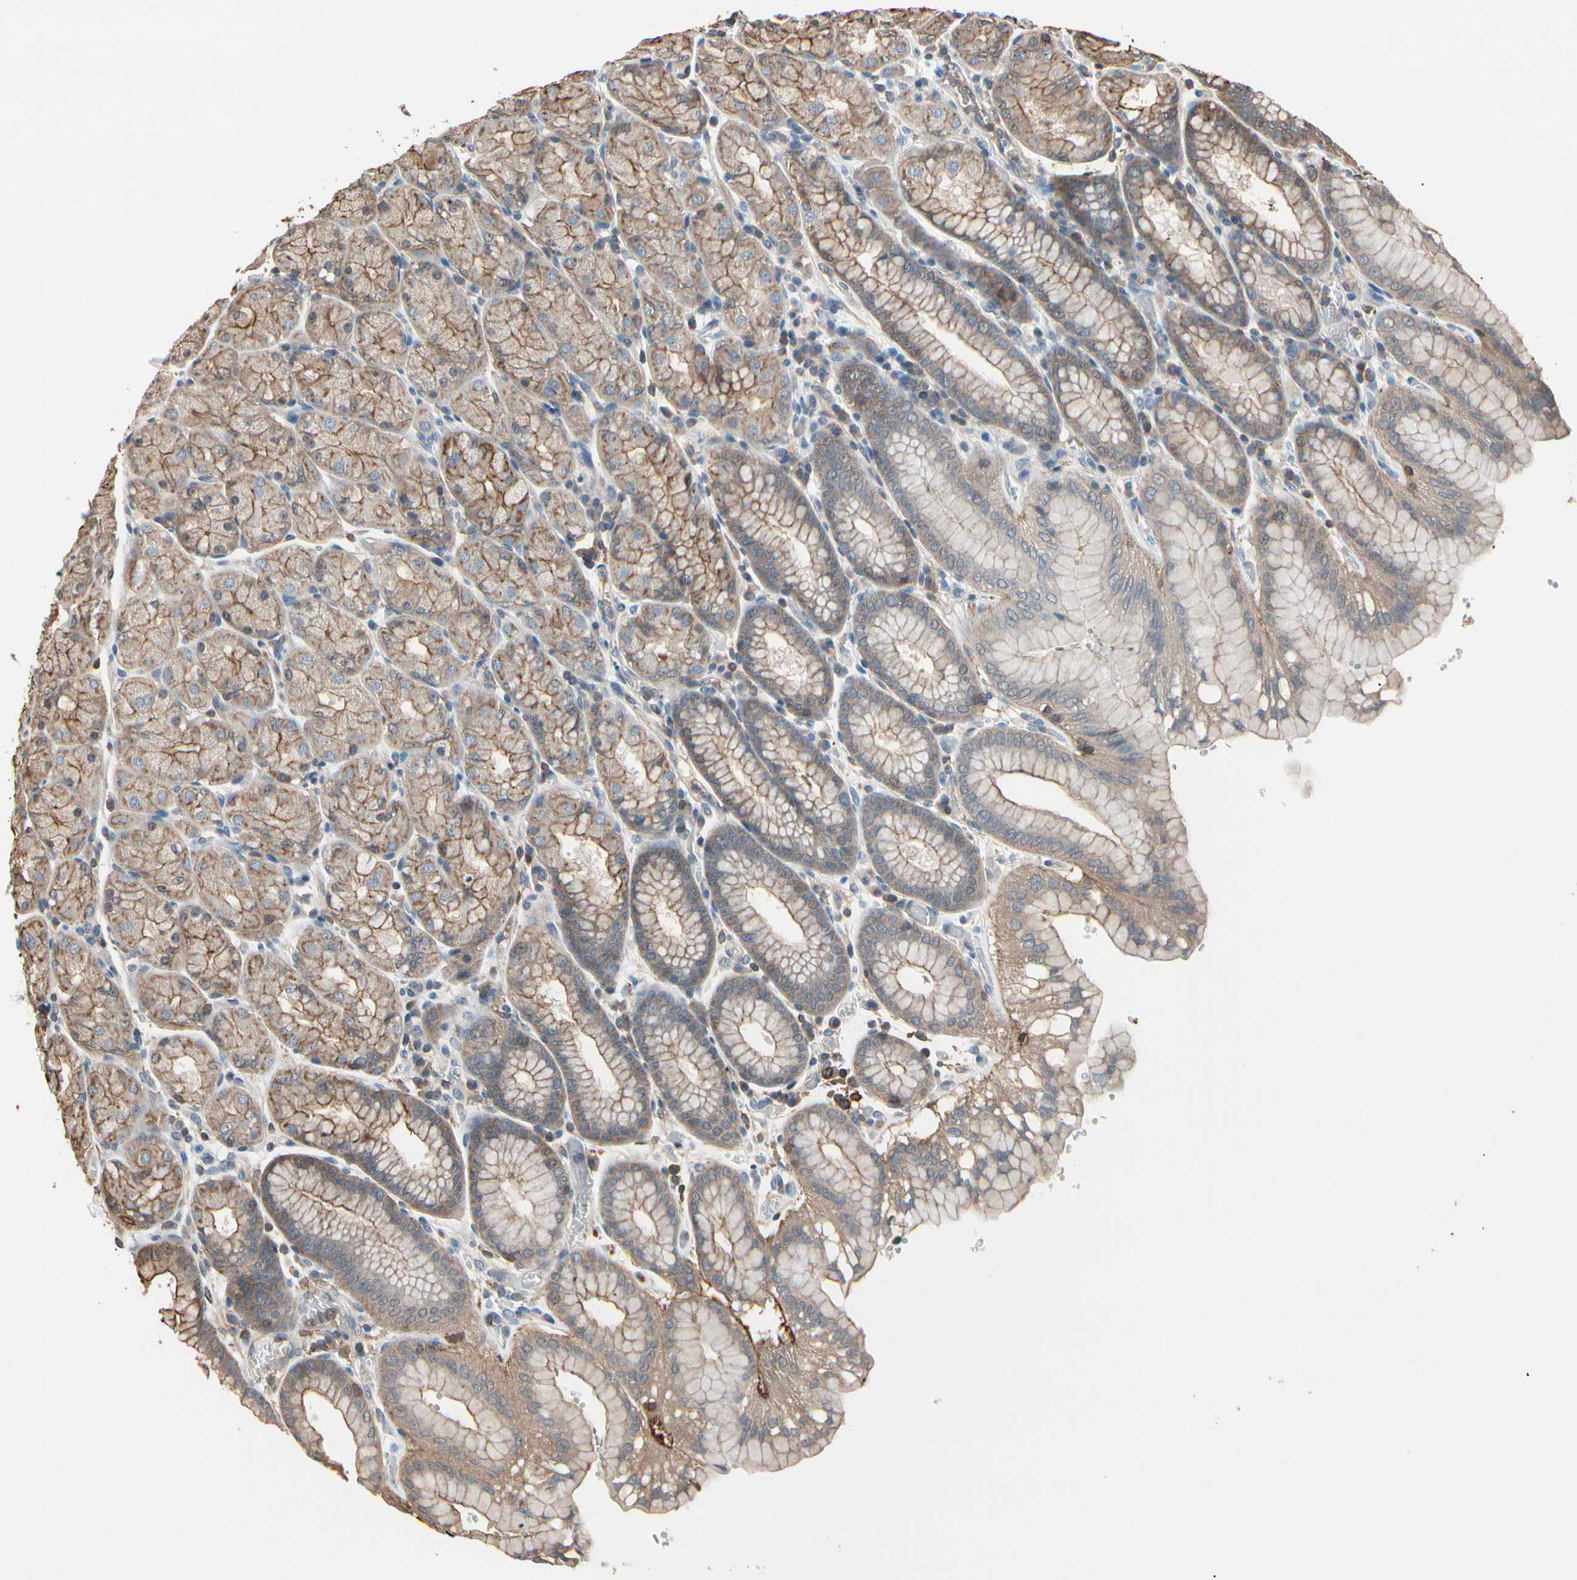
{"staining": {"intensity": "moderate", "quantity": ">75%", "location": "cytoplasmic/membranous"}, "tissue": "stomach", "cell_type": "Glandular cells", "image_type": "normal", "snomed": [{"axis": "morphology", "description": "Normal tissue, NOS"}, {"axis": "topography", "description": "Stomach, upper"}, {"axis": "topography", "description": "Stomach"}], "caption": "Brown immunohistochemical staining in unremarkable human stomach shows moderate cytoplasmic/membranous positivity in about >75% of glandular cells. (IHC, brightfield microscopy, high magnification).", "gene": "MAPK13", "patient": {"sex": "male", "age": 76}}